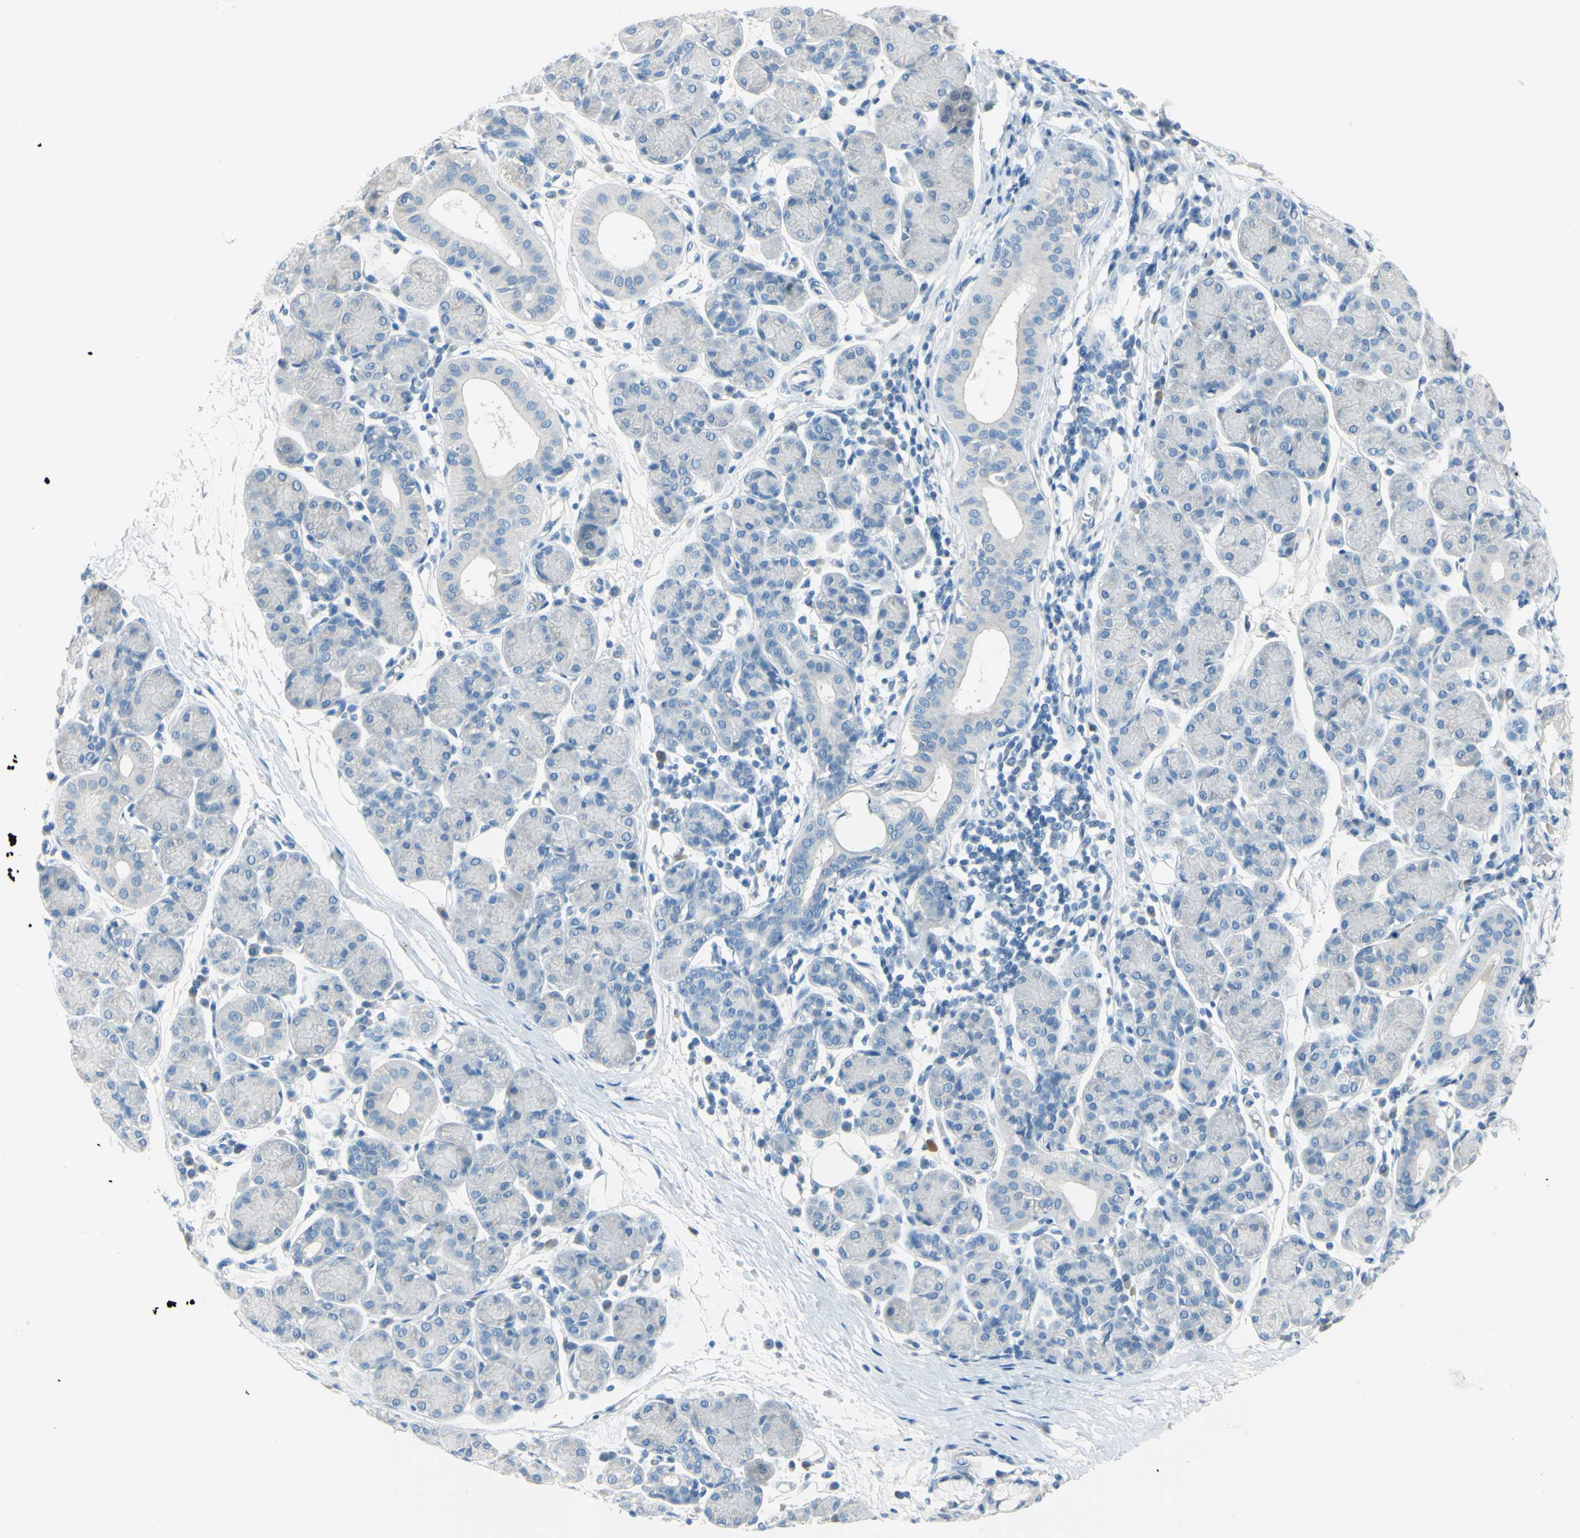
{"staining": {"intensity": "negative", "quantity": "none", "location": "none"}, "tissue": "salivary gland", "cell_type": "Glandular cells", "image_type": "normal", "snomed": [{"axis": "morphology", "description": "Normal tissue, NOS"}, {"axis": "morphology", "description": "Inflammation, NOS"}, {"axis": "topography", "description": "Lymph node"}, {"axis": "topography", "description": "Salivary gland"}], "caption": "IHC histopathology image of normal salivary gland stained for a protein (brown), which reveals no staining in glandular cells.", "gene": "DCT", "patient": {"sex": "male", "age": 3}}